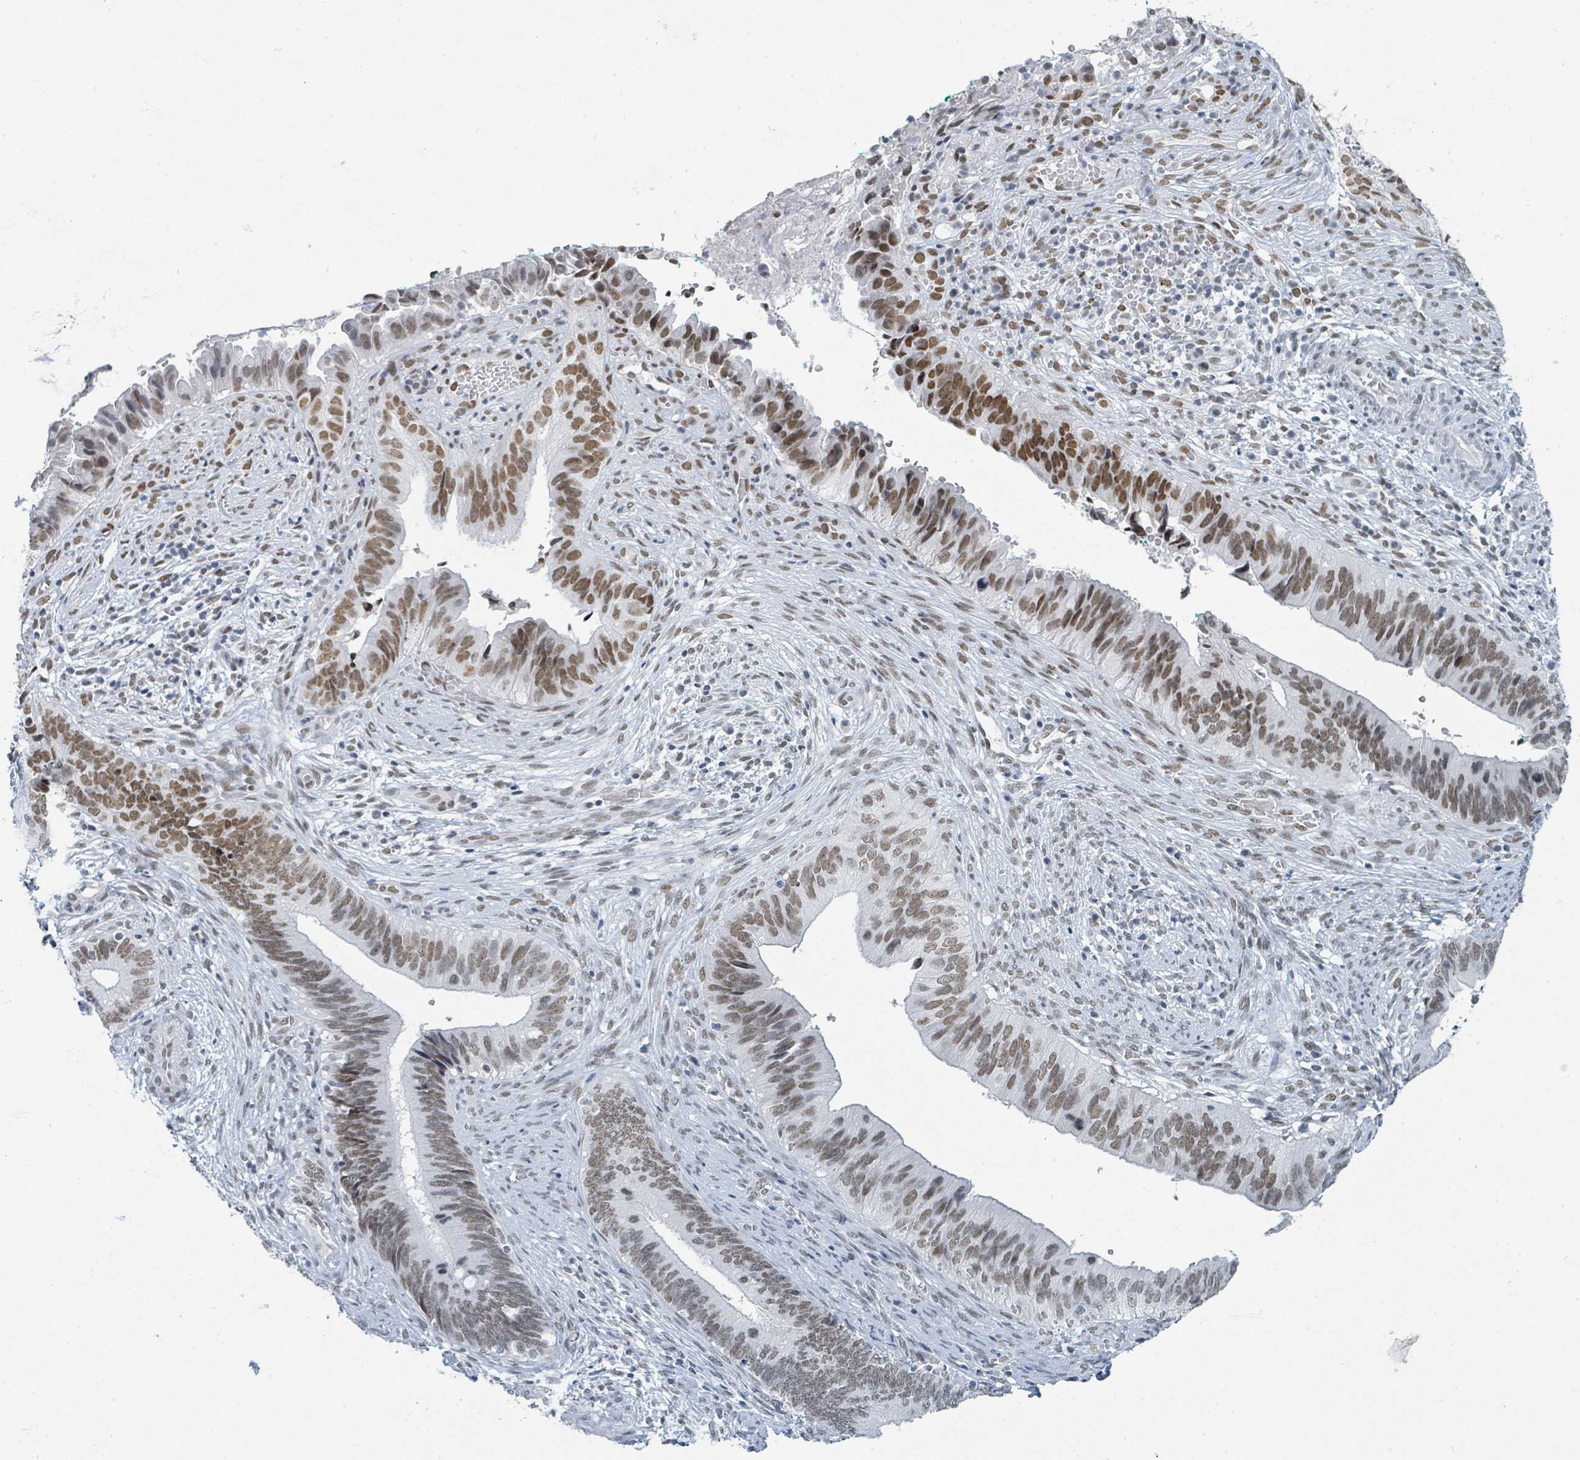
{"staining": {"intensity": "moderate", "quantity": ">75%", "location": "nuclear"}, "tissue": "cervical cancer", "cell_type": "Tumor cells", "image_type": "cancer", "snomed": [{"axis": "morphology", "description": "Adenocarcinoma, NOS"}, {"axis": "topography", "description": "Cervix"}], "caption": "IHC histopathology image of neoplastic tissue: human cervical adenocarcinoma stained using immunohistochemistry (IHC) shows medium levels of moderate protein expression localized specifically in the nuclear of tumor cells, appearing as a nuclear brown color.", "gene": "EHMT2", "patient": {"sex": "female", "age": 42}}